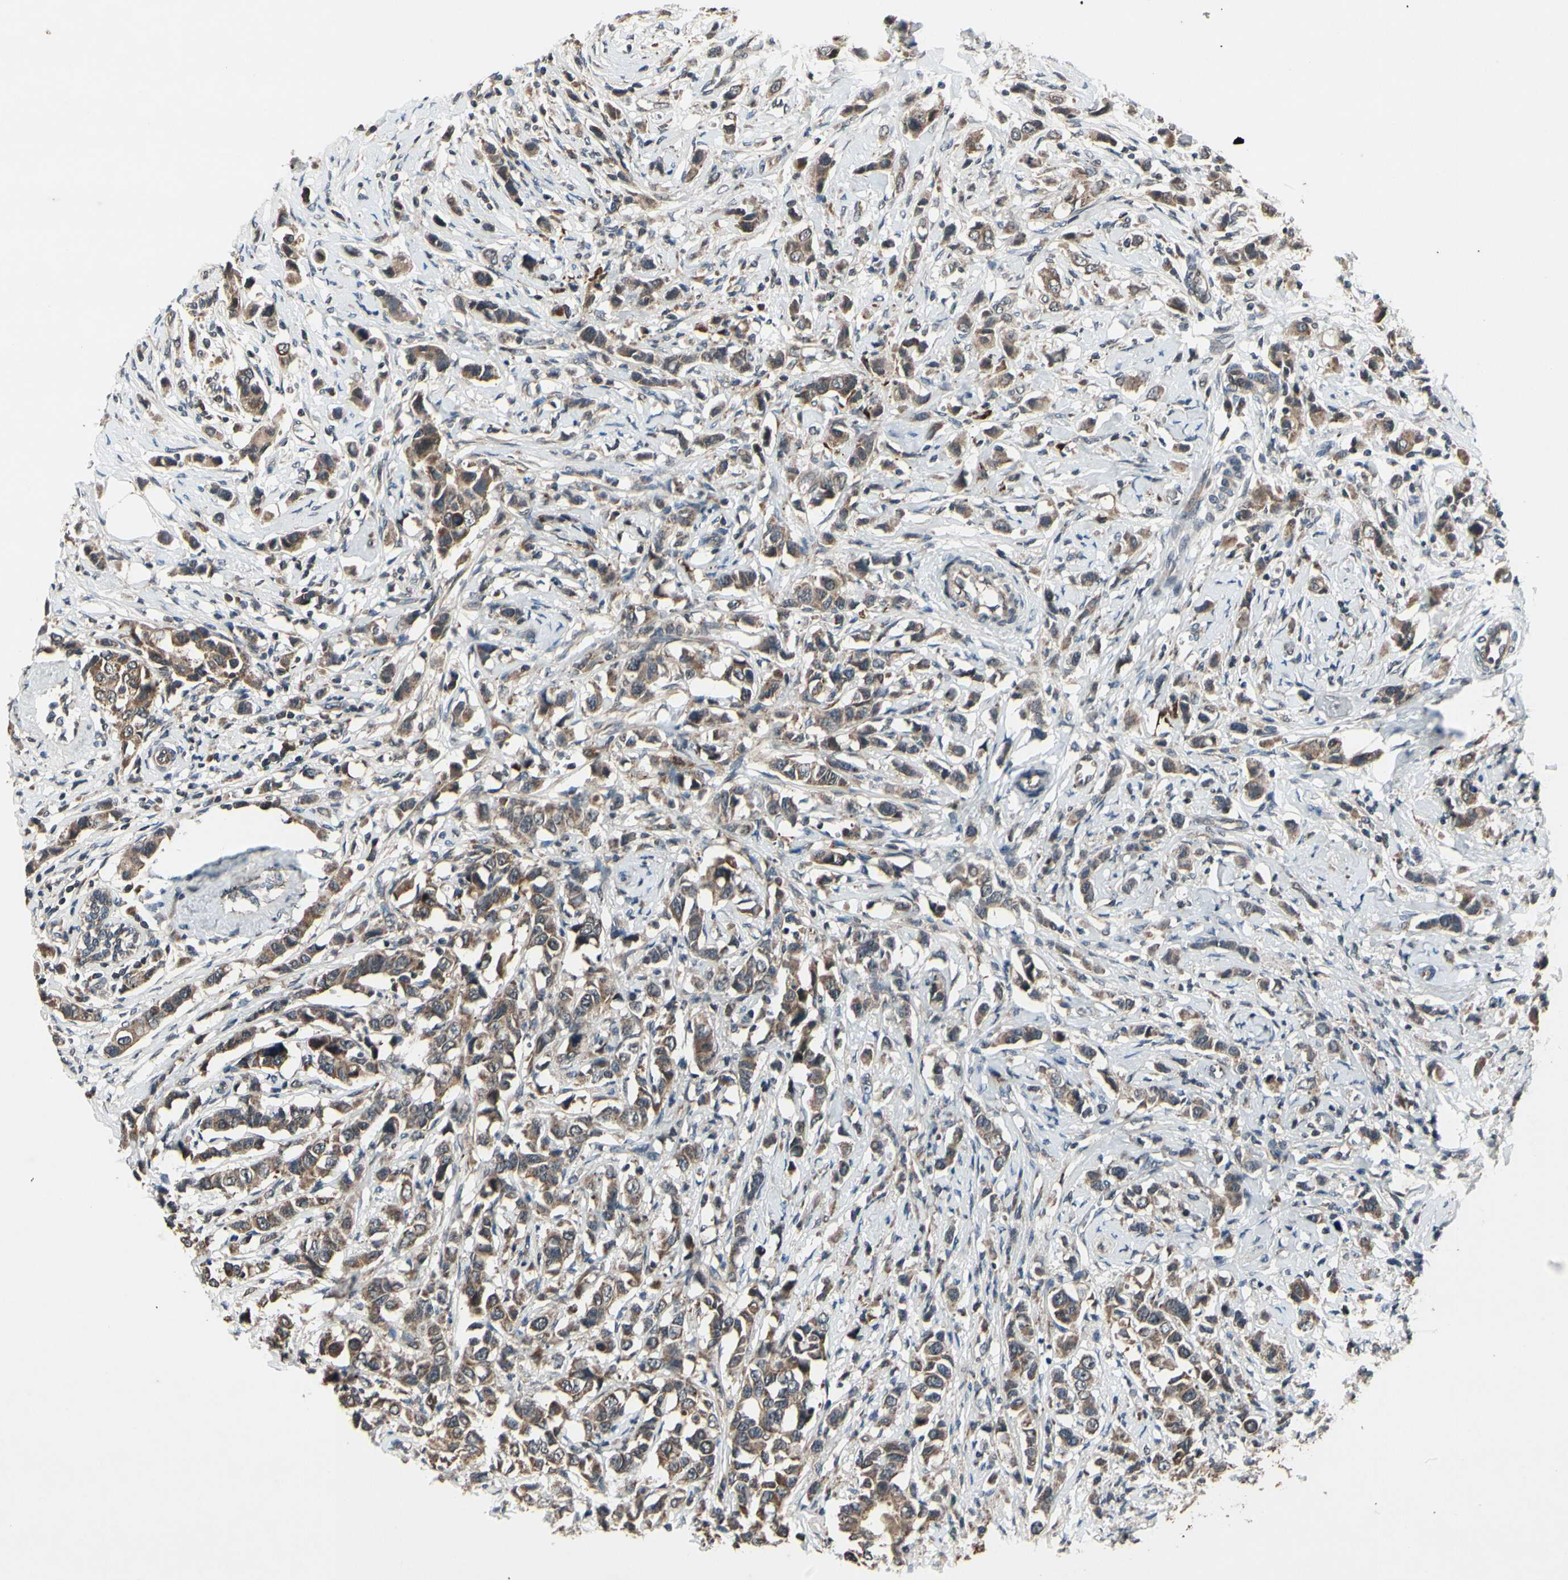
{"staining": {"intensity": "moderate", "quantity": ">75%", "location": "cytoplasmic/membranous"}, "tissue": "breast cancer", "cell_type": "Tumor cells", "image_type": "cancer", "snomed": [{"axis": "morphology", "description": "Normal tissue, NOS"}, {"axis": "morphology", "description": "Duct carcinoma"}, {"axis": "topography", "description": "Breast"}], "caption": "This histopathology image shows intraductal carcinoma (breast) stained with immunohistochemistry to label a protein in brown. The cytoplasmic/membranous of tumor cells show moderate positivity for the protein. Nuclei are counter-stained blue.", "gene": "MBTPS2", "patient": {"sex": "female", "age": 50}}